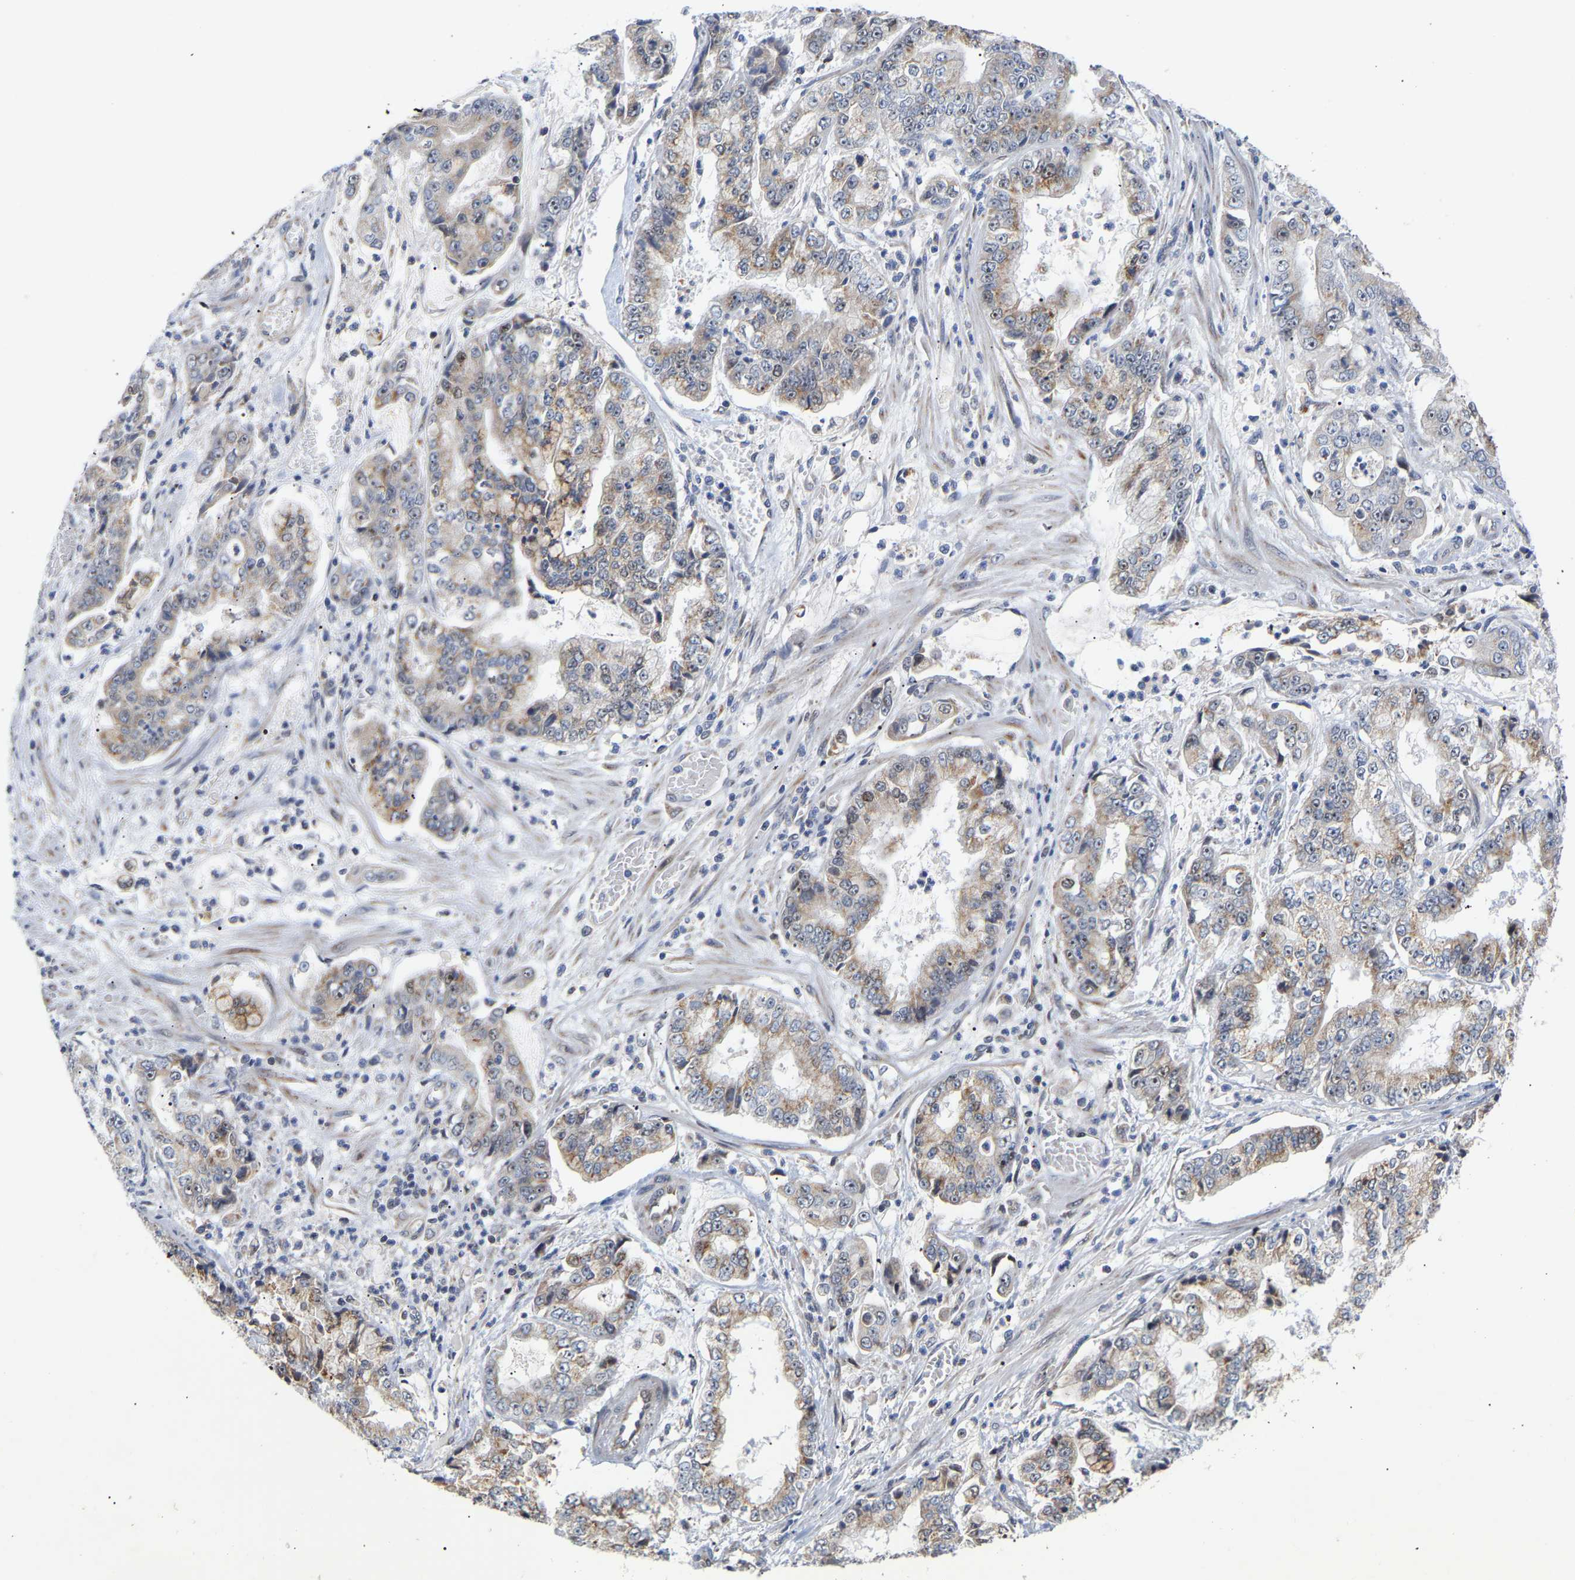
{"staining": {"intensity": "moderate", "quantity": ">75%", "location": "cytoplasmic/membranous"}, "tissue": "stomach cancer", "cell_type": "Tumor cells", "image_type": "cancer", "snomed": [{"axis": "morphology", "description": "Adenocarcinoma, NOS"}, {"axis": "topography", "description": "Stomach"}], "caption": "Adenocarcinoma (stomach) stained with IHC reveals moderate cytoplasmic/membranous positivity in approximately >75% of tumor cells. (DAB (3,3'-diaminobenzidine) = brown stain, brightfield microscopy at high magnification).", "gene": "PCNT", "patient": {"sex": "male", "age": 76}}